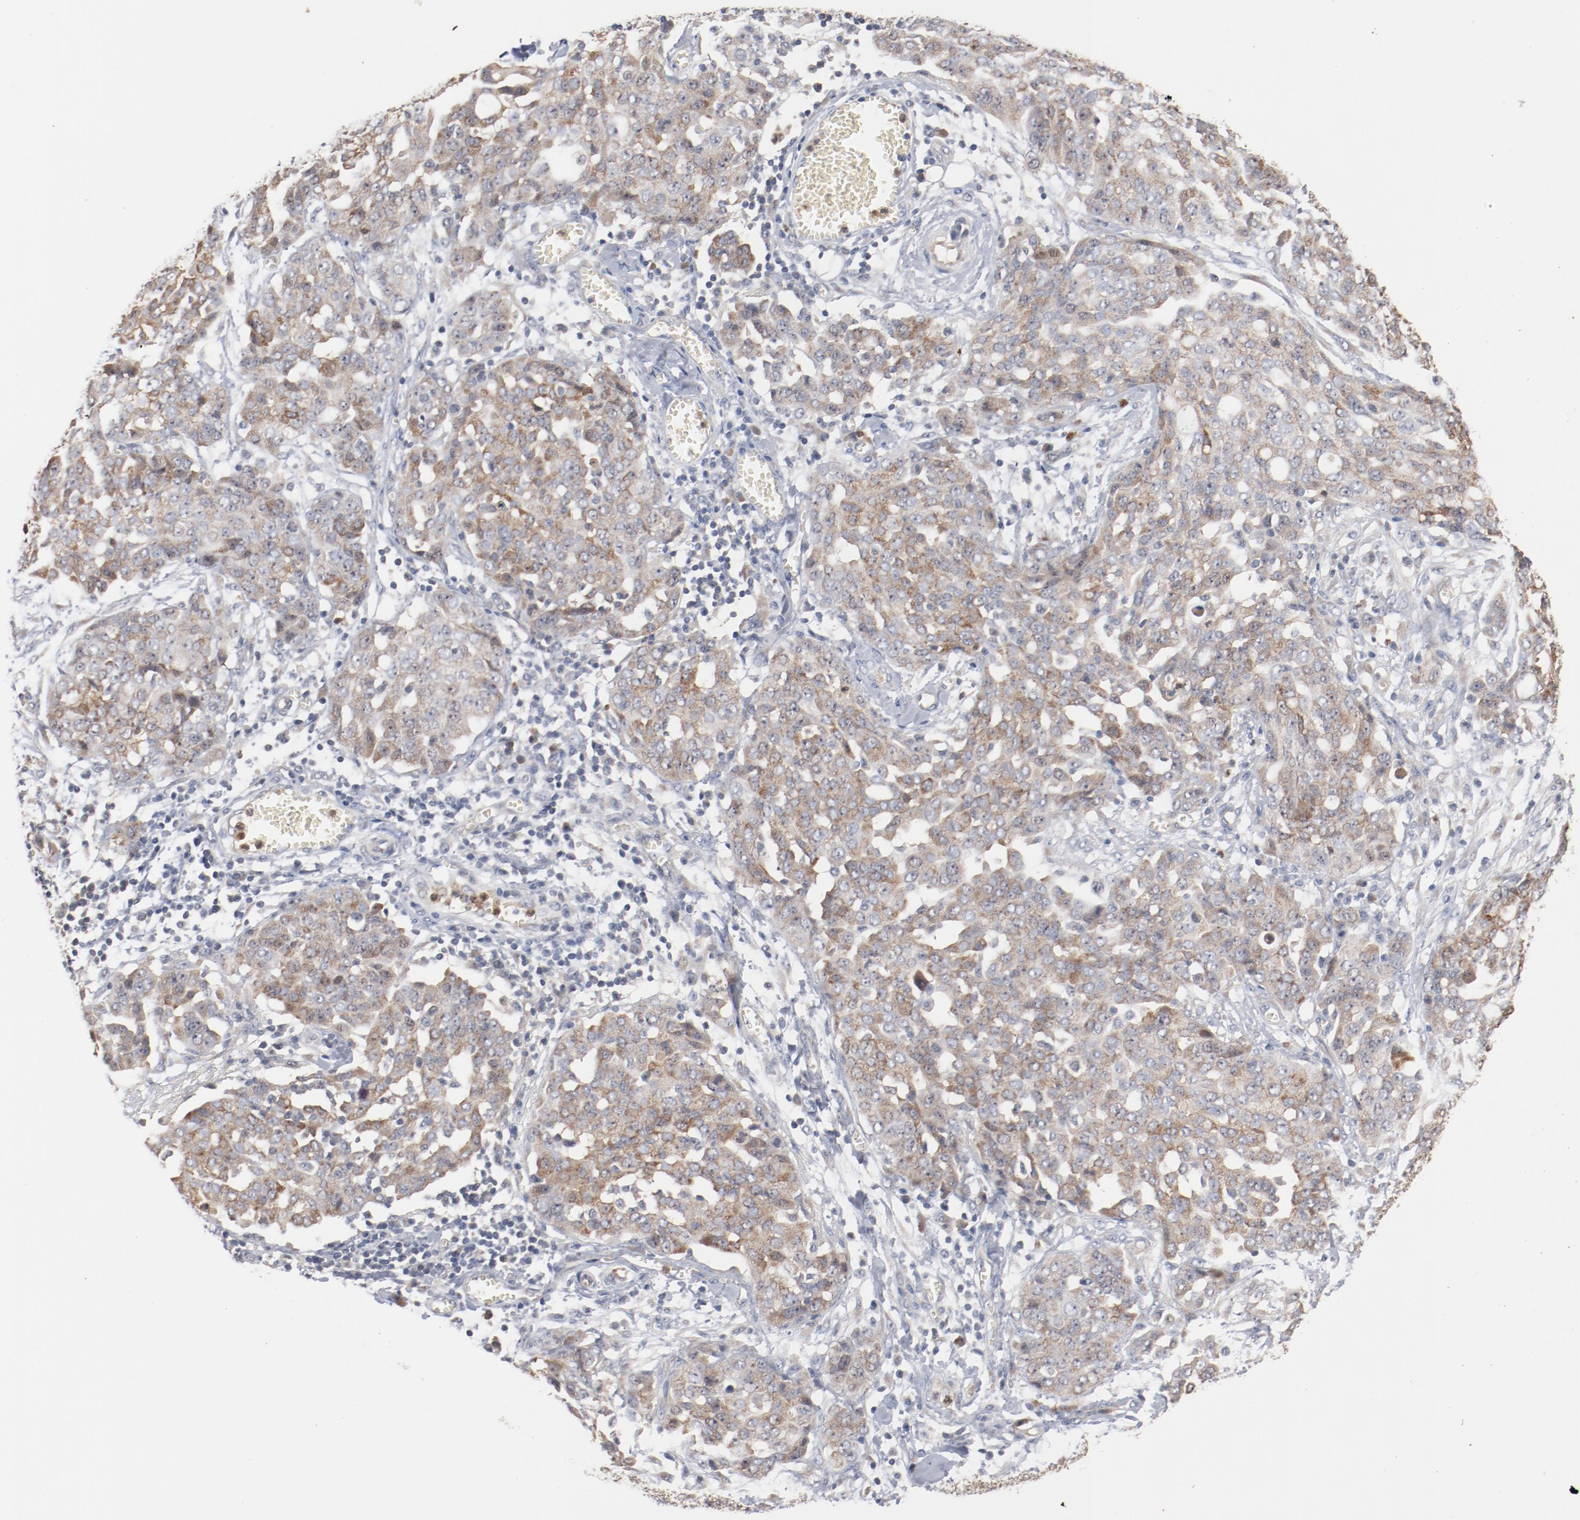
{"staining": {"intensity": "weak", "quantity": ">75%", "location": "cytoplasmic/membranous"}, "tissue": "ovarian cancer", "cell_type": "Tumor cells", "image_type": "cancer", "snomed": [{"axis": "morphology", "description": "Cystadenocarcinoma, serous, NOS"}, {"axis": "topography", "description": "Soft tissue"}, {"axis": "topography", "description": "Ovary"}], "caption": "Immunohistochemistry (IHC) staining of ovarian serous cystadenocarcinoma, which exhibits low levels of weak cytoplasmic/membranous positivity in approximately >75% of tumor cells indicating weak cytoplasmic/membranous protein positivity. The staining was performed using DAB (brown) for protein detection and nuclei were counterstained in hematoxylin (blue).", "gene": "RNASE11", "patient": {"sex": "female", "age": 57}}